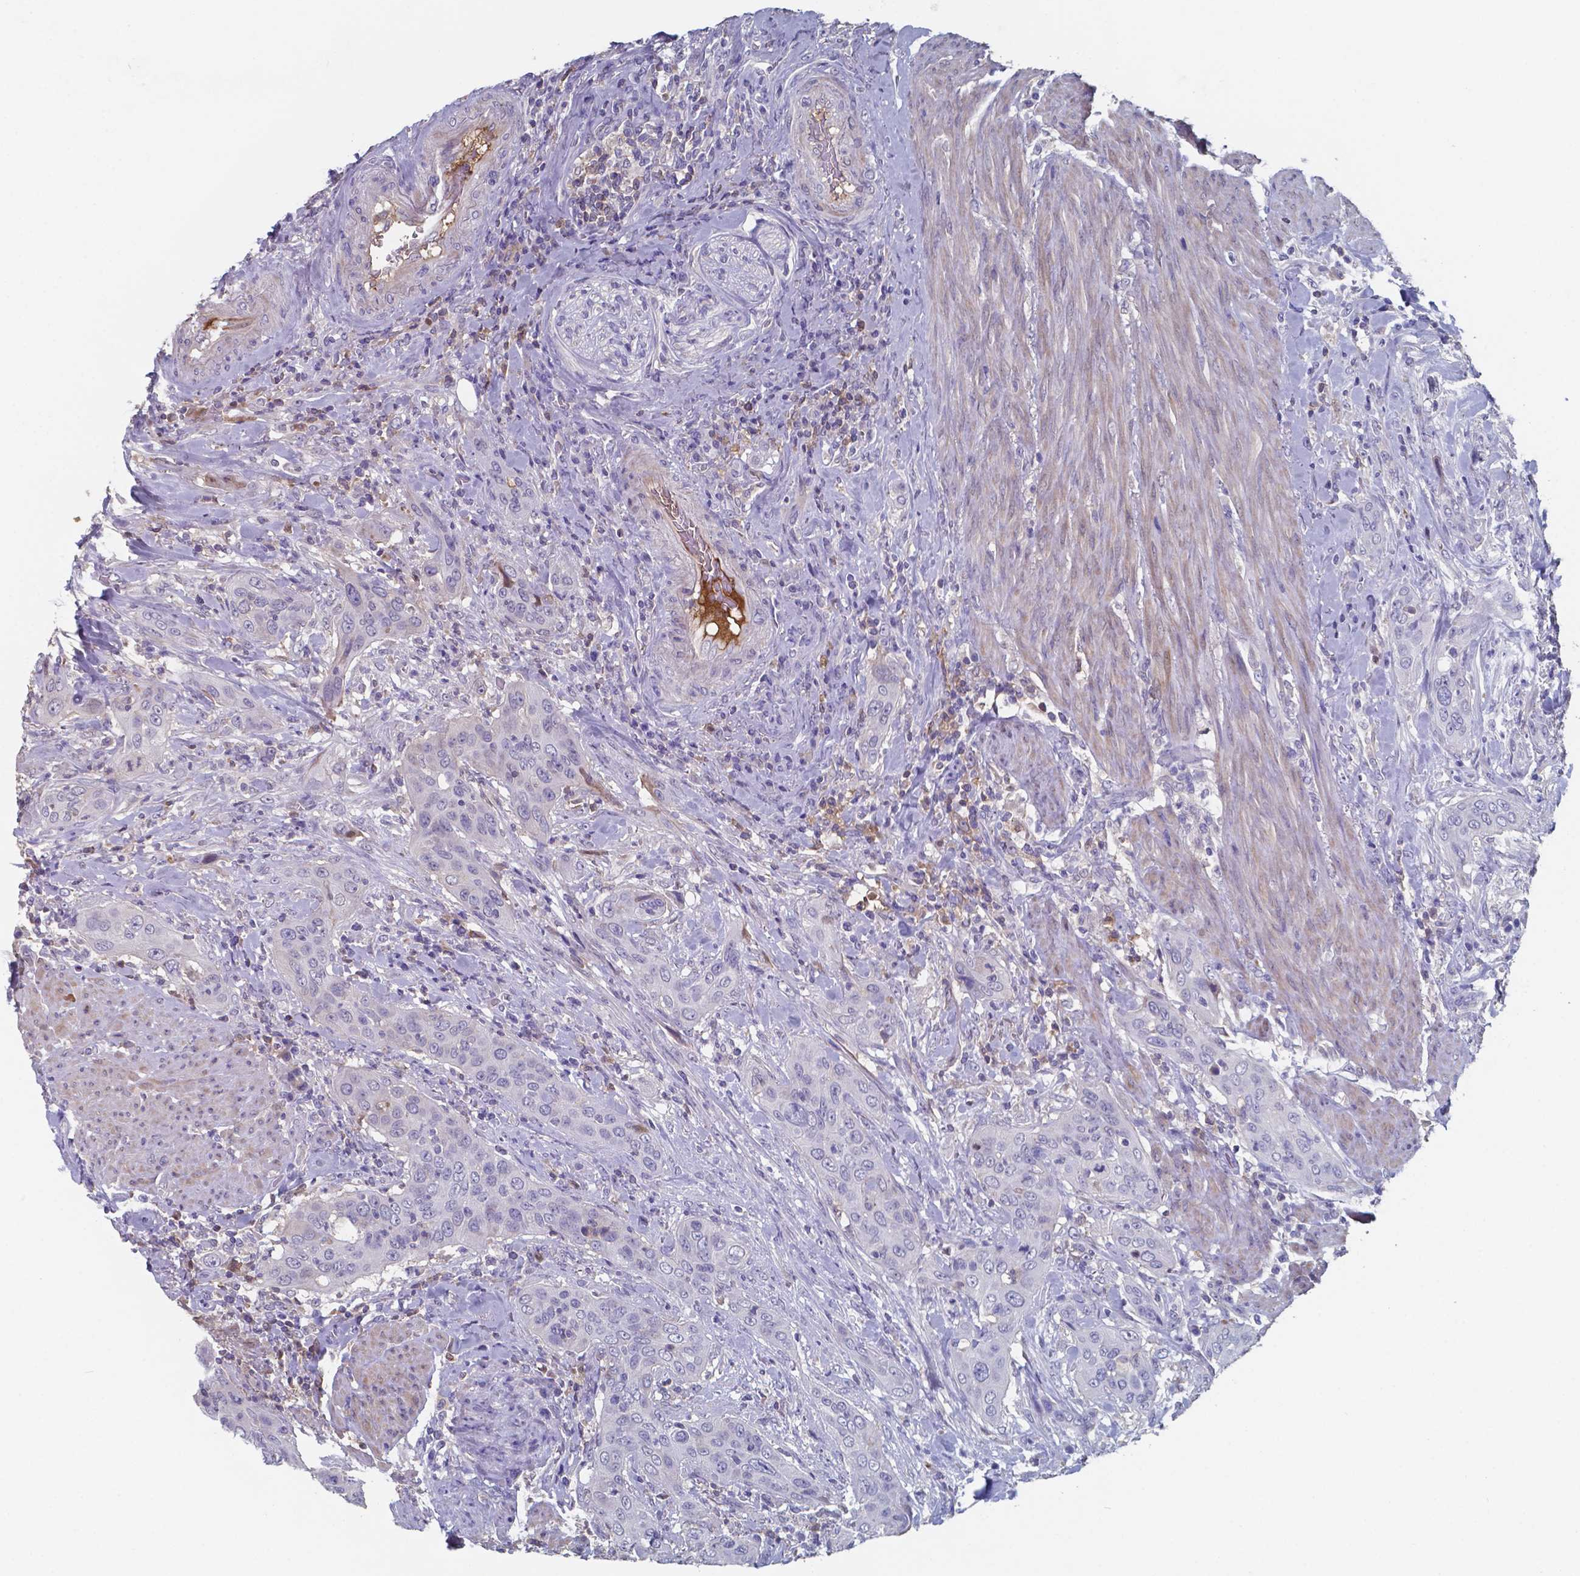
{"staining": {"intensity": "negative", "quantity": "none", "location": "none"}, "tissue": "urothelial cancer", "cell_type": "Tumor cells", "image_type": "cancer", "snomed": [{"axis": "morphology", "description": "Urothelial carcinoma, High grade"}, {"axis": "topography", "description": "Urinary bladder"}], "caption": "Protein analysis of urothelial cancer shows no significant positivity in tumor cells.", "gene": "BTBD17", "patient": {"sex": "male", "age": 82}}